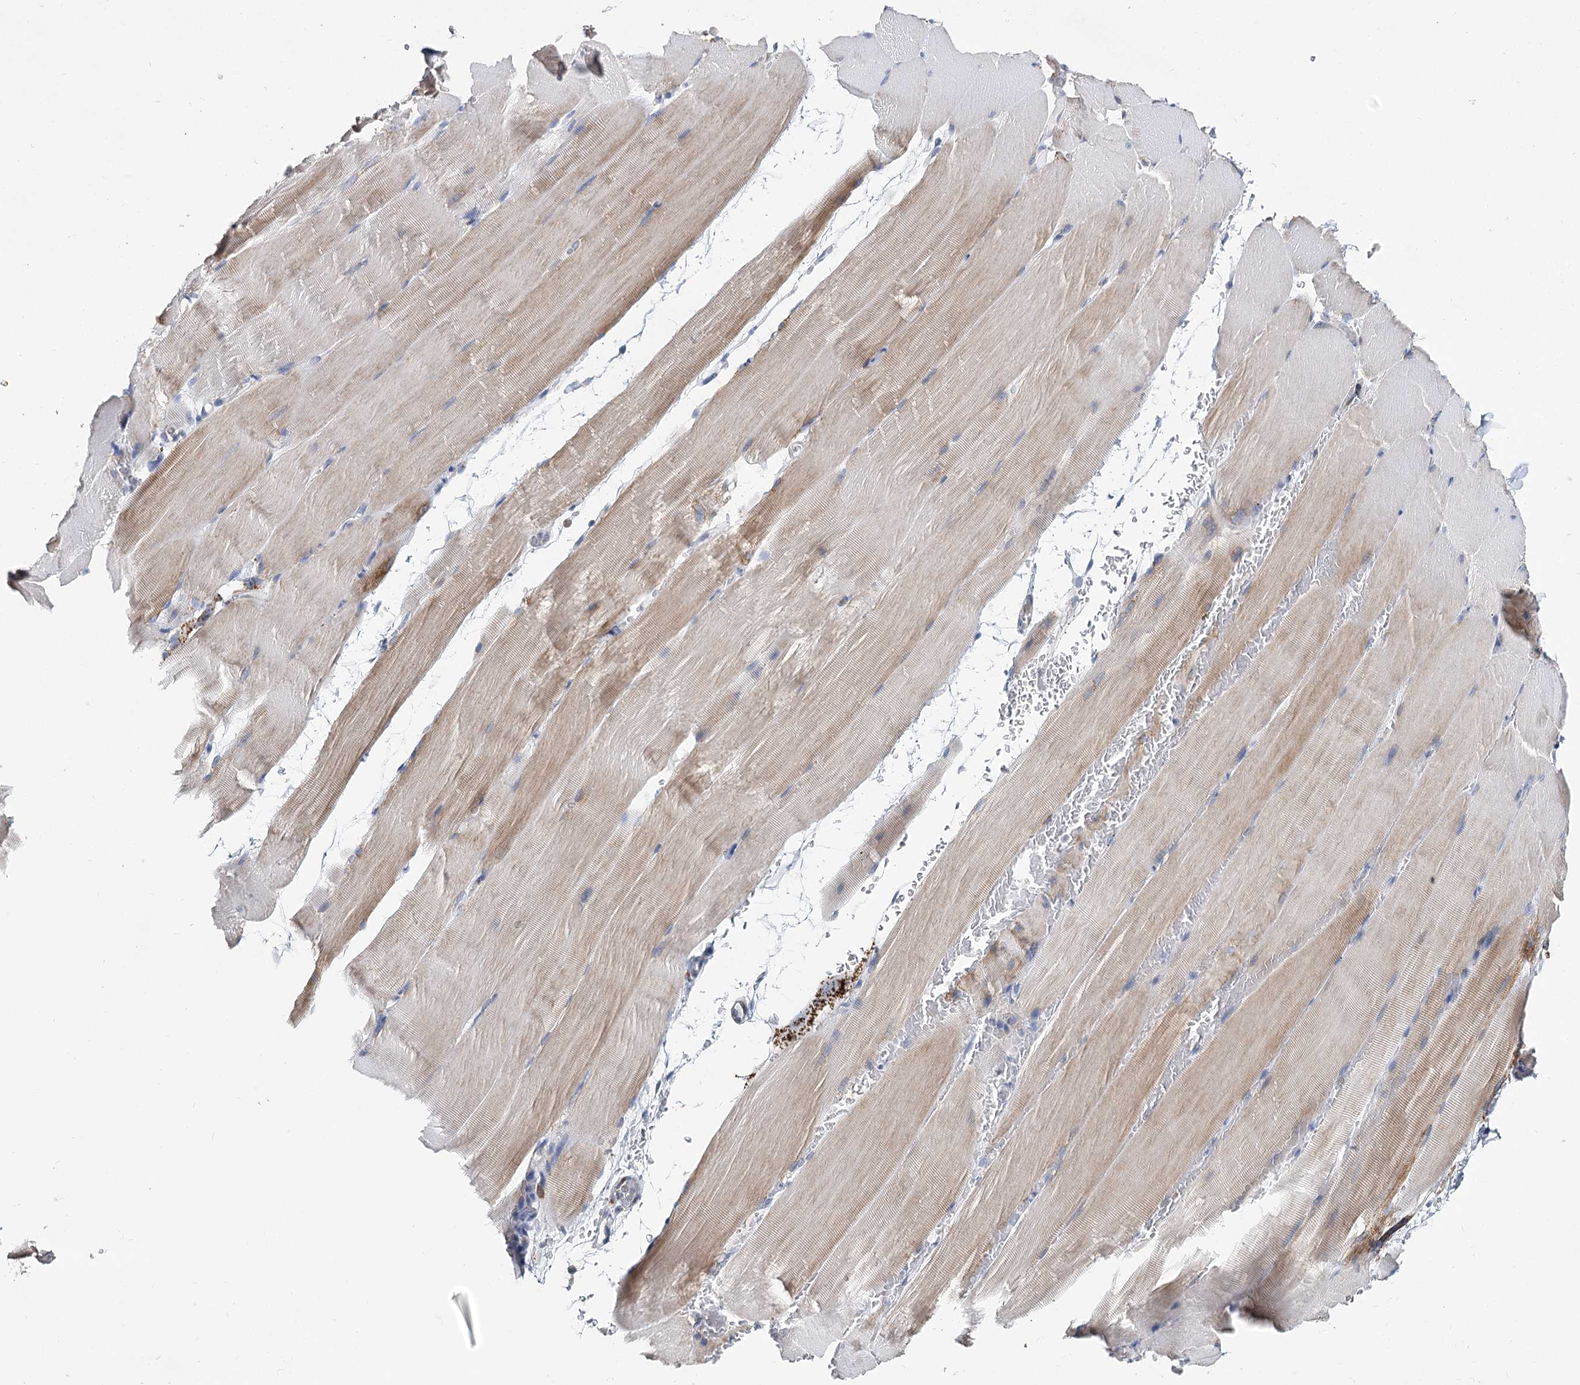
{"staining": {"intensity": "weak", "quantity": "<25%", "location": "cytoplasmic/membranous"}, "tissue": "skeletal muscle", "cell_type": "Myocytes", "image_type": "normal", "snomed": [{"axis": "morphology", "description": "Normal tissue, NOS"}, {"axis": "topography", "description": "Skeletal muscle"}, {"axis": "topography", "description": "Parathyroid gland"}], "caption": "The immunohistochemistry histopathology image has no significant expression in myocytes of skeletal muscle. (Stains: DAB (3,3'-diaminobenzidine) immunohistochemistry with hematoxylin counter stain, Microscopy: brightfield microscopy at high magnification).", "gene": "THUMPD3", "patient": {"sex": "female", "age": 37}}